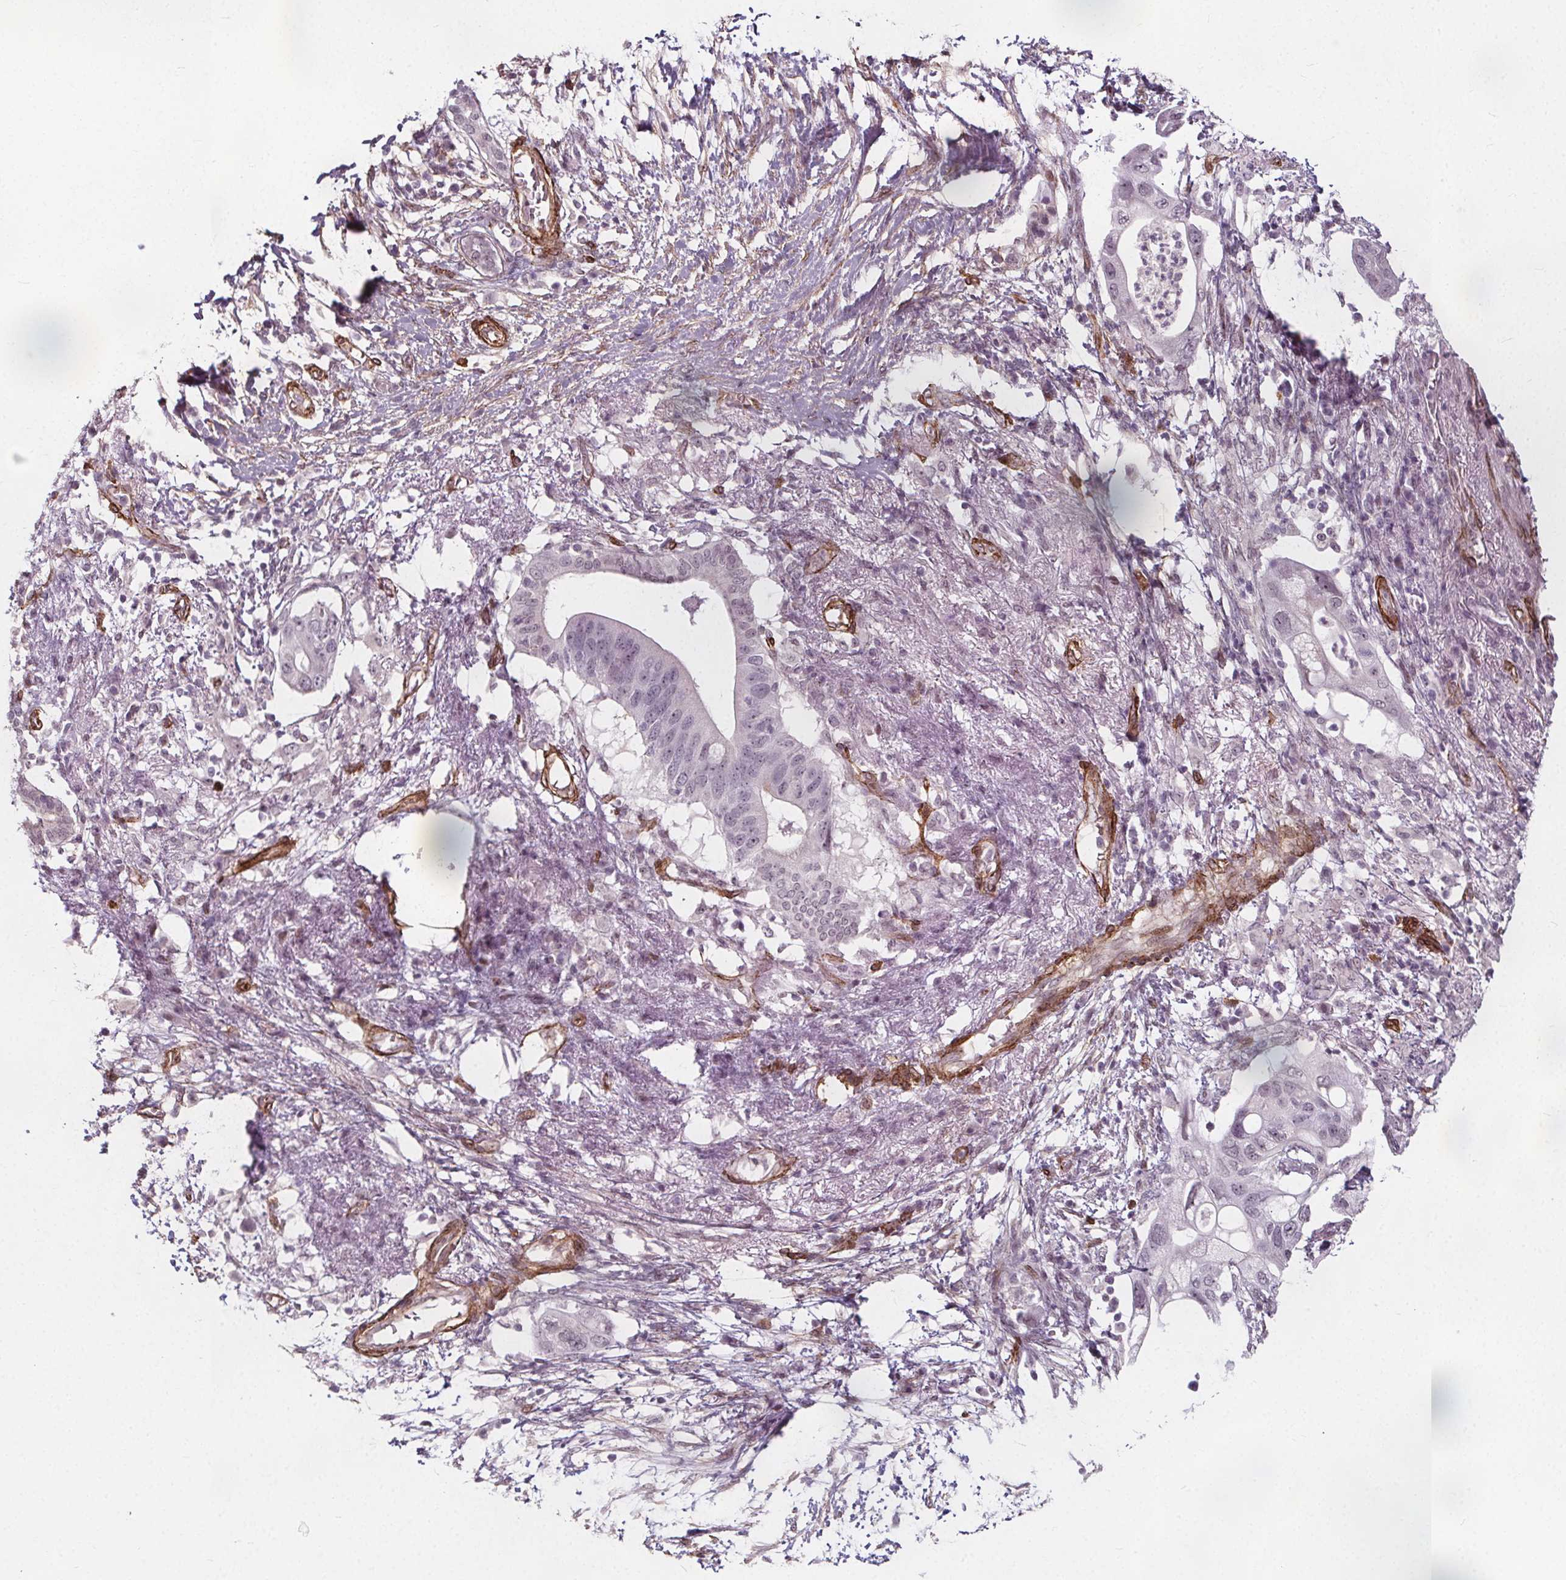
{"staining": {"intensity": "weak", "quantity": "<25%", "location": "nuclear"}, "tissue": "pancreatic cancer", "cell_type": "Tumor cells", "image_type": "cancer", "snomed": [{"axis": "morphology", "description": "Adenocarcinoma, NOS"}, {"axis": "topography", "description": "Pancreas"}], "caption": "IHC image of neoplastic tissue: human adenocarcinoma (pancreatic) stained with DAB (3,3'-diaminobenzidine) exhibits no significant protein expression in tumor cells.", "gene": "HAS1", "patient": {"sex": "female", "age": 72}}